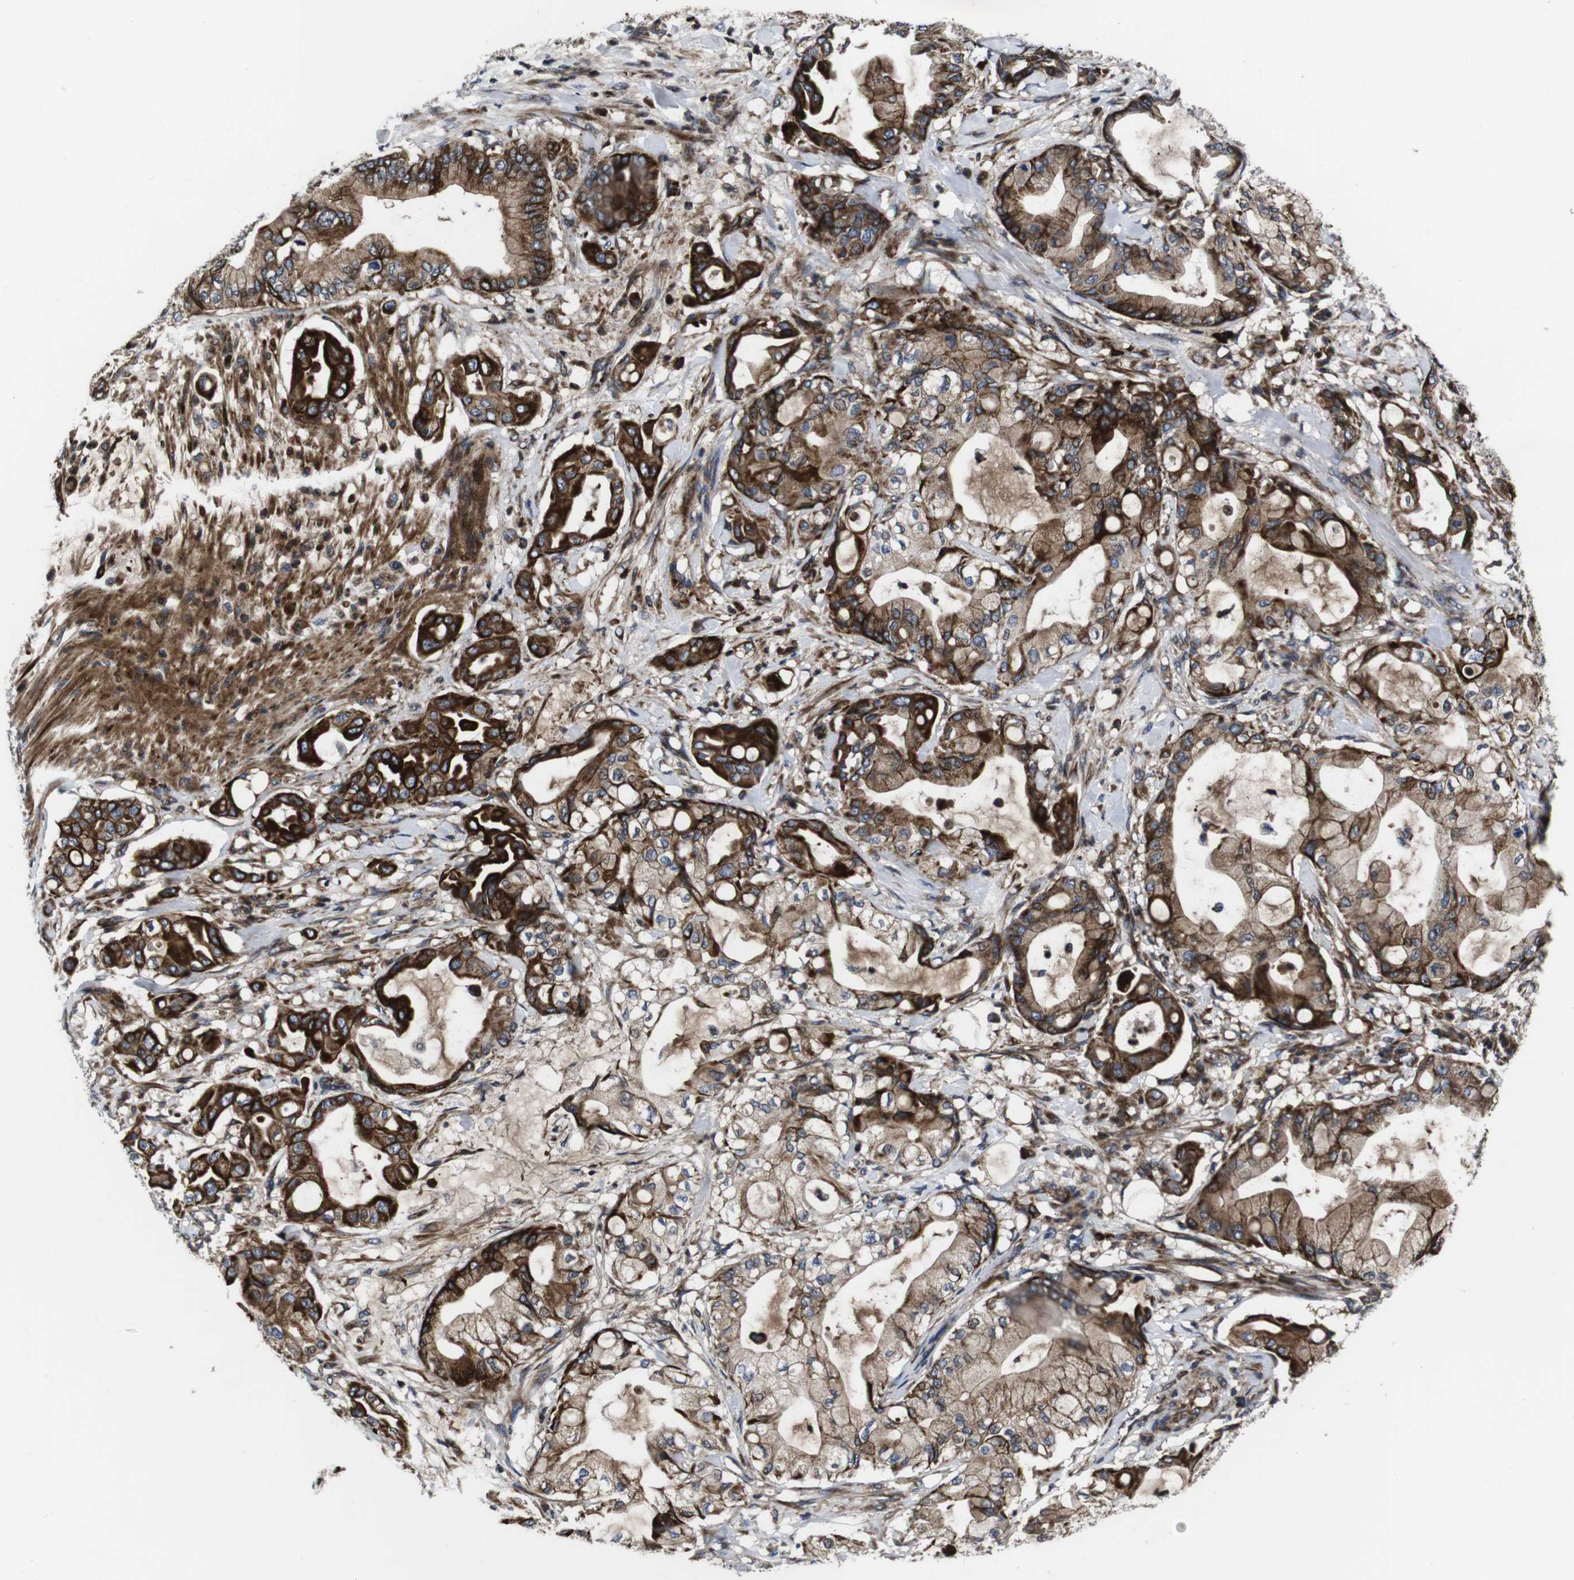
{"staining": {"intensity": "strong", "quantity": ">75%", "location": "cytoplasmic/membranous"}, "tissue": "pancreatic cancer", "cell_type": "Tumor cells", "image_type": "cancer", "snomed": [{"axis": "morphology", "description": "Adenocarcinoma, NOS"}, {"axis": "morphology", "description": "Adenocarcinoma, metastatic, NOS"}, {"axis": "topography", "description": "Lymph node"}, {"axis": "topography", "description": "Pancreas"}, {"axis": "topography", "description": "Duodenum"}], "caption": "High-power microscopy captured an immunohistochemistry micrograph of pancreatic metastatic adenocarcinoma, revealing strong cytoplasmic/membranous expression in approximately >75% of tumor cells.", "gene": "SMYD3", "patient": {"sex": "female", "age": 64}}